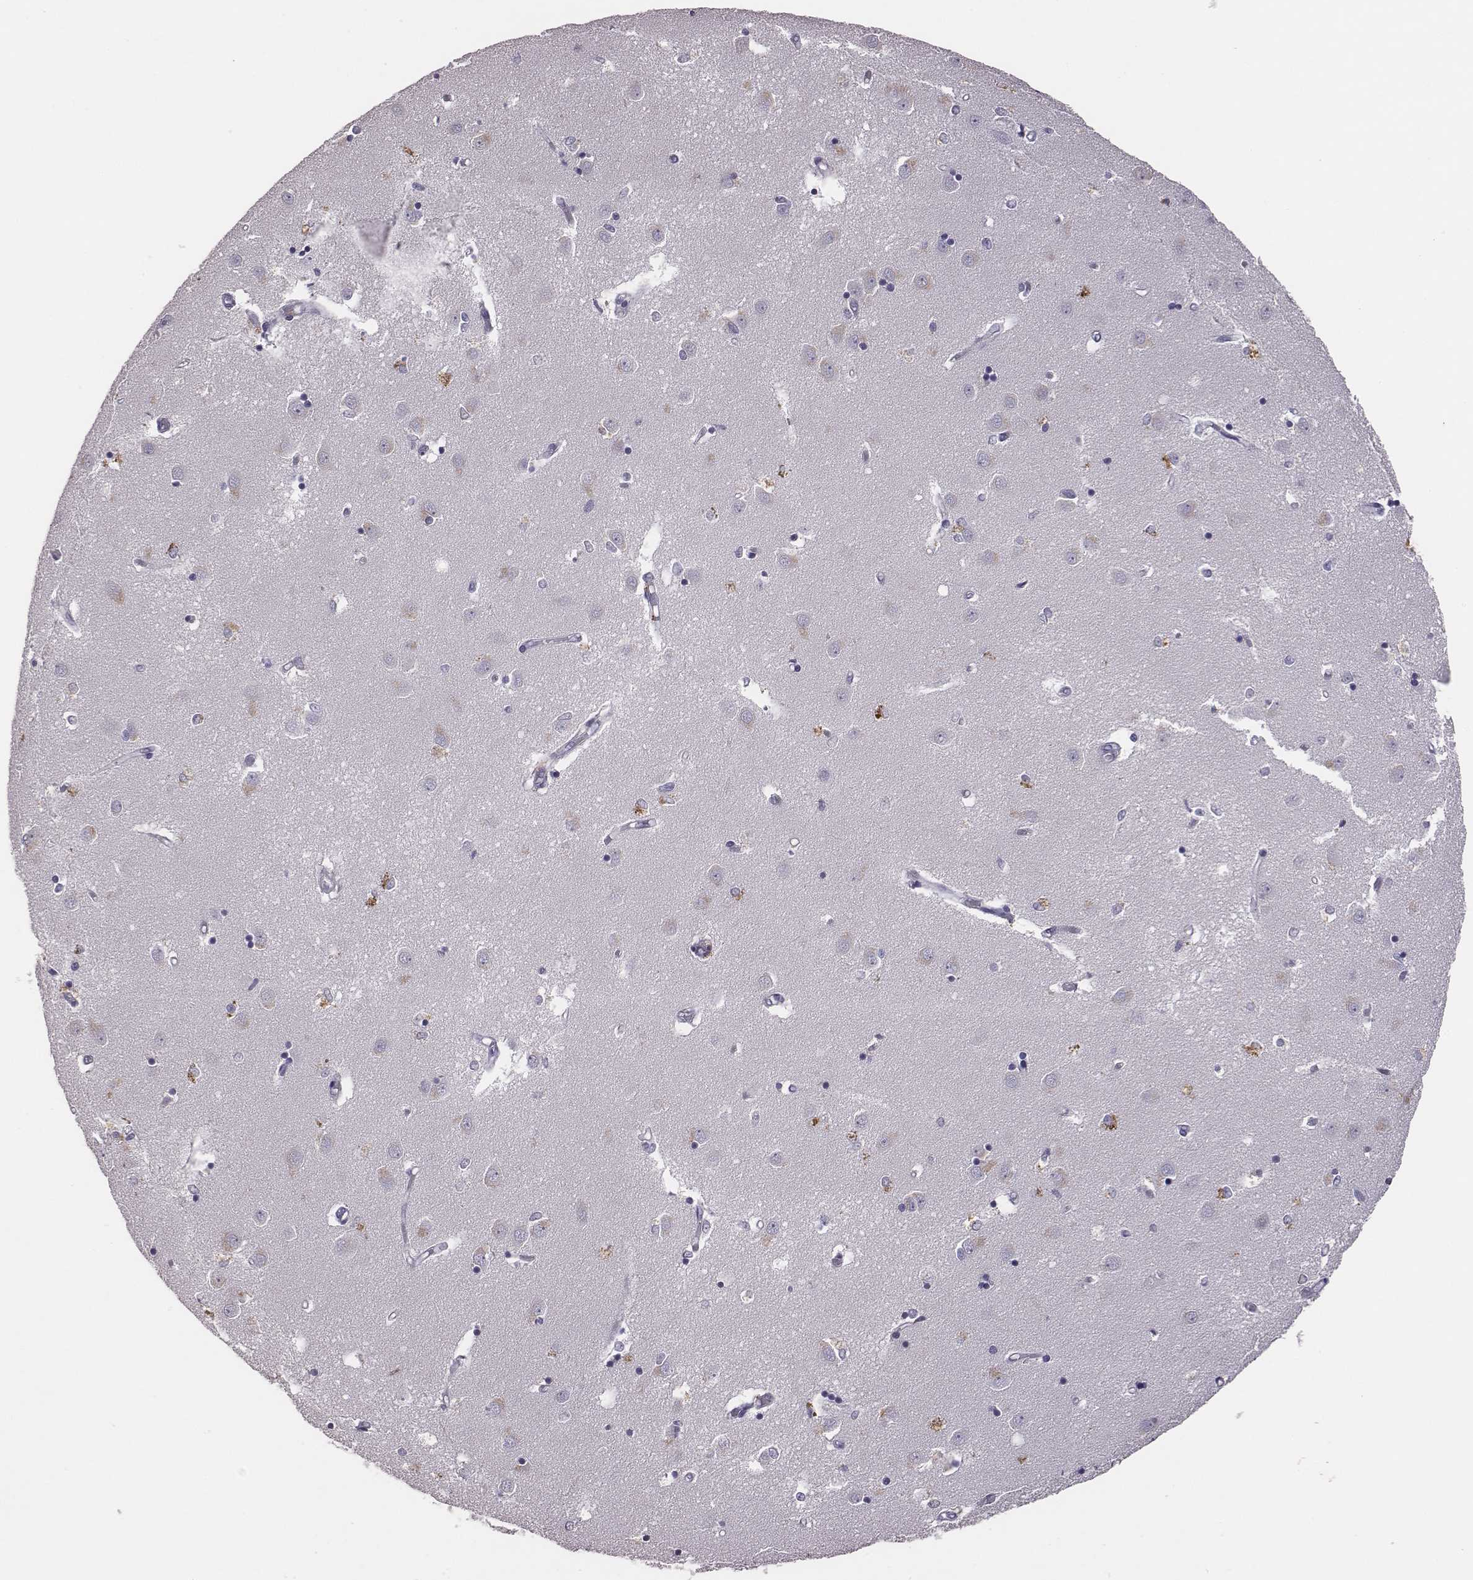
{"staining": {"intensity": "moderate", "quantity": "<25%", "location": "cytoplasmic/membranous"}, "tissue": "caudate", "cell_type": "Glial cells", "image_type": "normal", "snomed": [{"axis": "morphology", "description": "Normal tissue, NOS"}, {"axis": "topography", "description": "Lateral ventricle wall"}], "caption": "Immunohistochemistry micrograph of normal caudate stained for a protein (brown), which shows low levels of moderate cytoplasmic/membranous expression in about <25% of glial cells.", "gene": "EN1", "patient": {"sex": "male", "age": 54}}